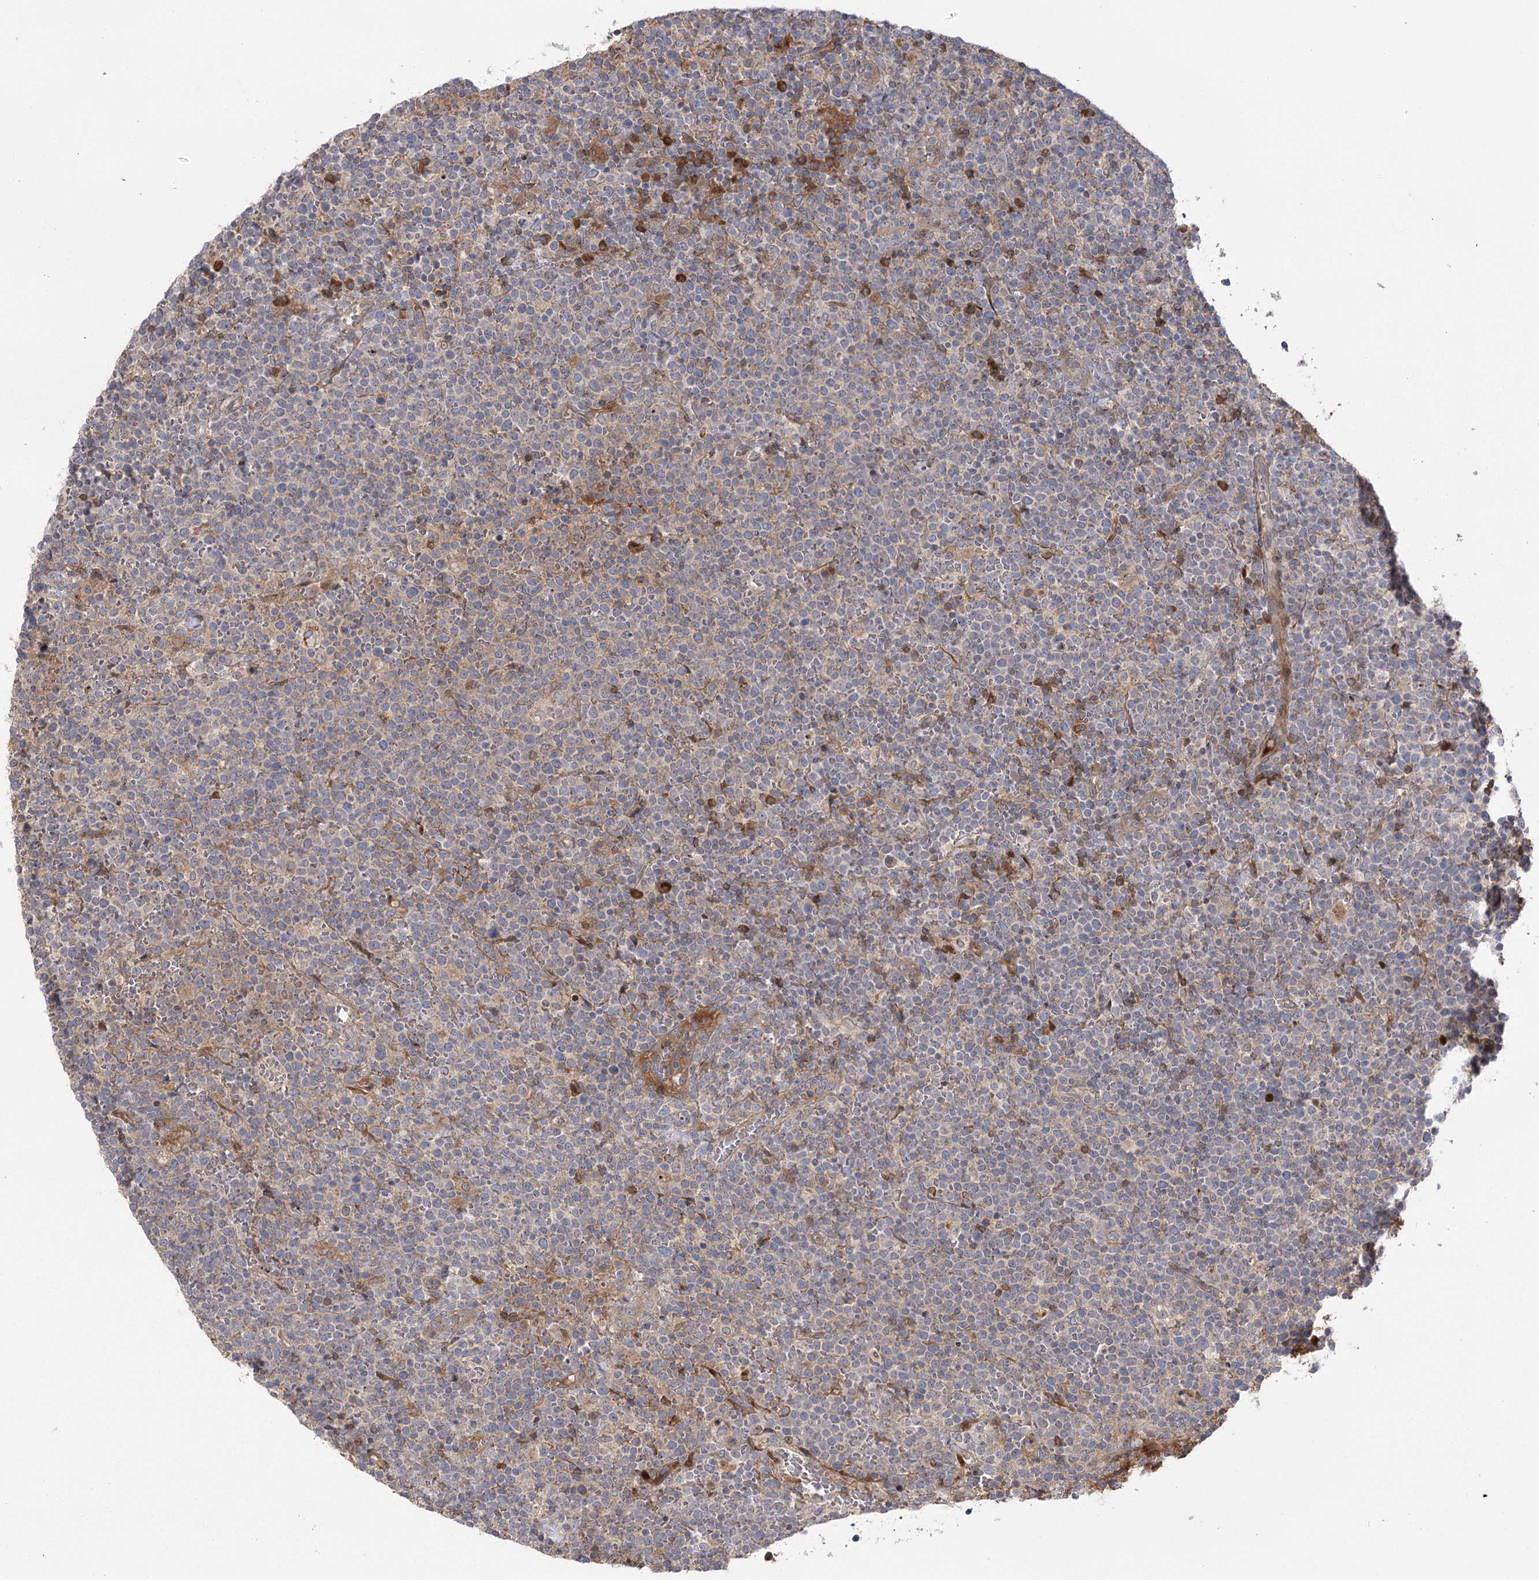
{"staining": {"intensity": "negative", "quantity": "none", "location": "none"}, "tissue": "lymphoma", "cell_type": "Tumor cells", "image_type": "cancer", "snomed": [{"axis": "morphology", "description": "Malignant lymphoma, non-Hodgkin's type, High grade"}, {"axis": "topography", "description": "Lymph node"}], "caption": "High-grade malignant lymphoma, non-Hodgkin's type was stained to show a protein in brown. There is no significant staining in tumor cells.", "gene": "KCNN2", "patient": {"sex": "male", "age": 61}}